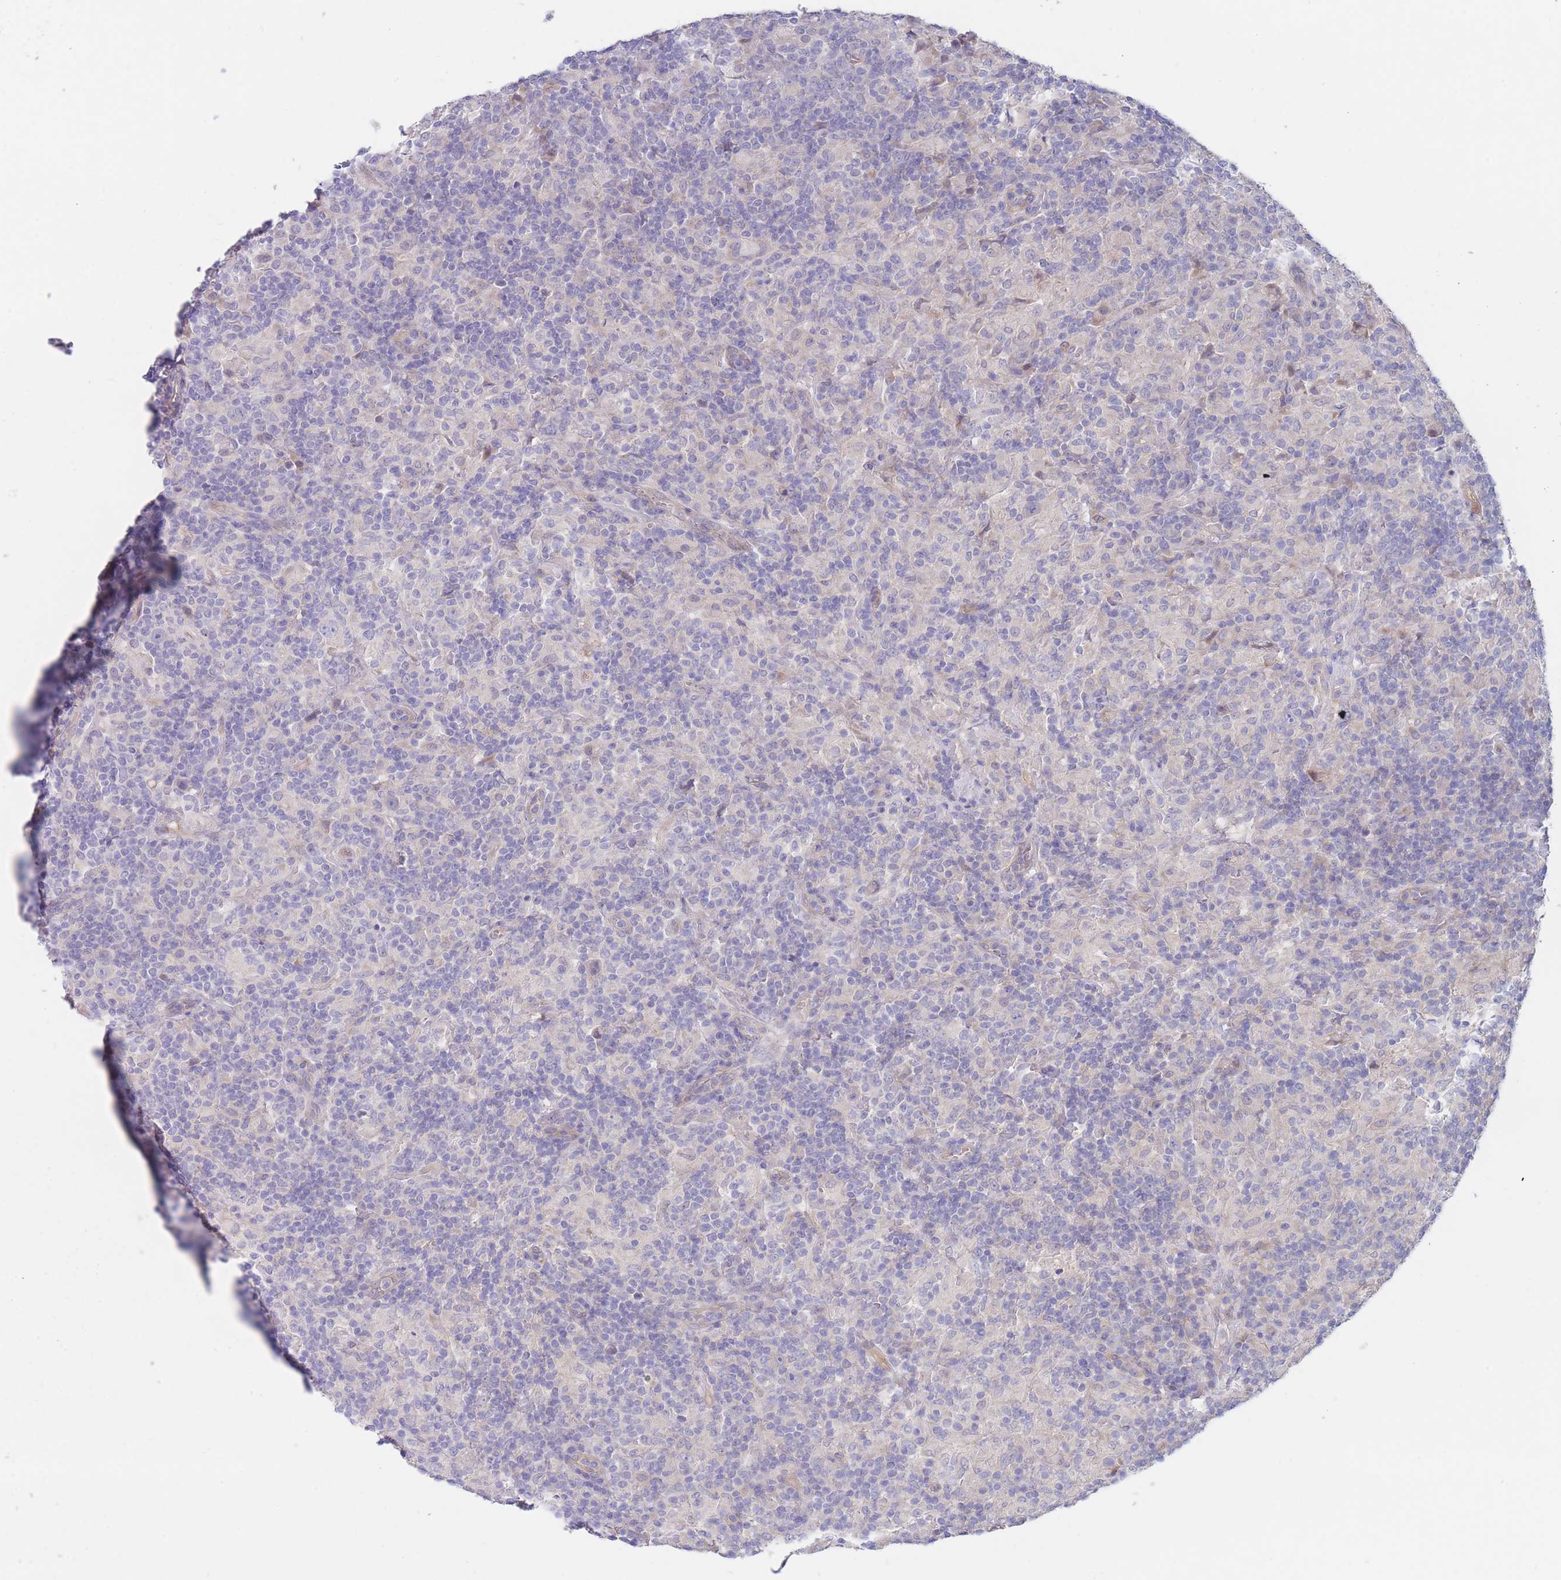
{"staining": {"intensity": "negative", "quantity": "none", "location": "none"}, "tissue": "lymphoma", "cell_type": "Tumor cells", "image_type": "cancer", "snomed": [{"axis": "morphology", "description": "Hodgkin's disease, NOS"}, {"axis": "topography", "description": "Lymph node"}], "caption": "Immunohistochemistry image of neoplastic tissue: human lymphoma stained with DAB displays no significant protein staining in tumor cells. The staining is performed using DAB brown chromogen with nuclei counter-stained in using hematoxylin.", "gene": "ZNF281", "patient": {"sex": "male", "age": 70}}